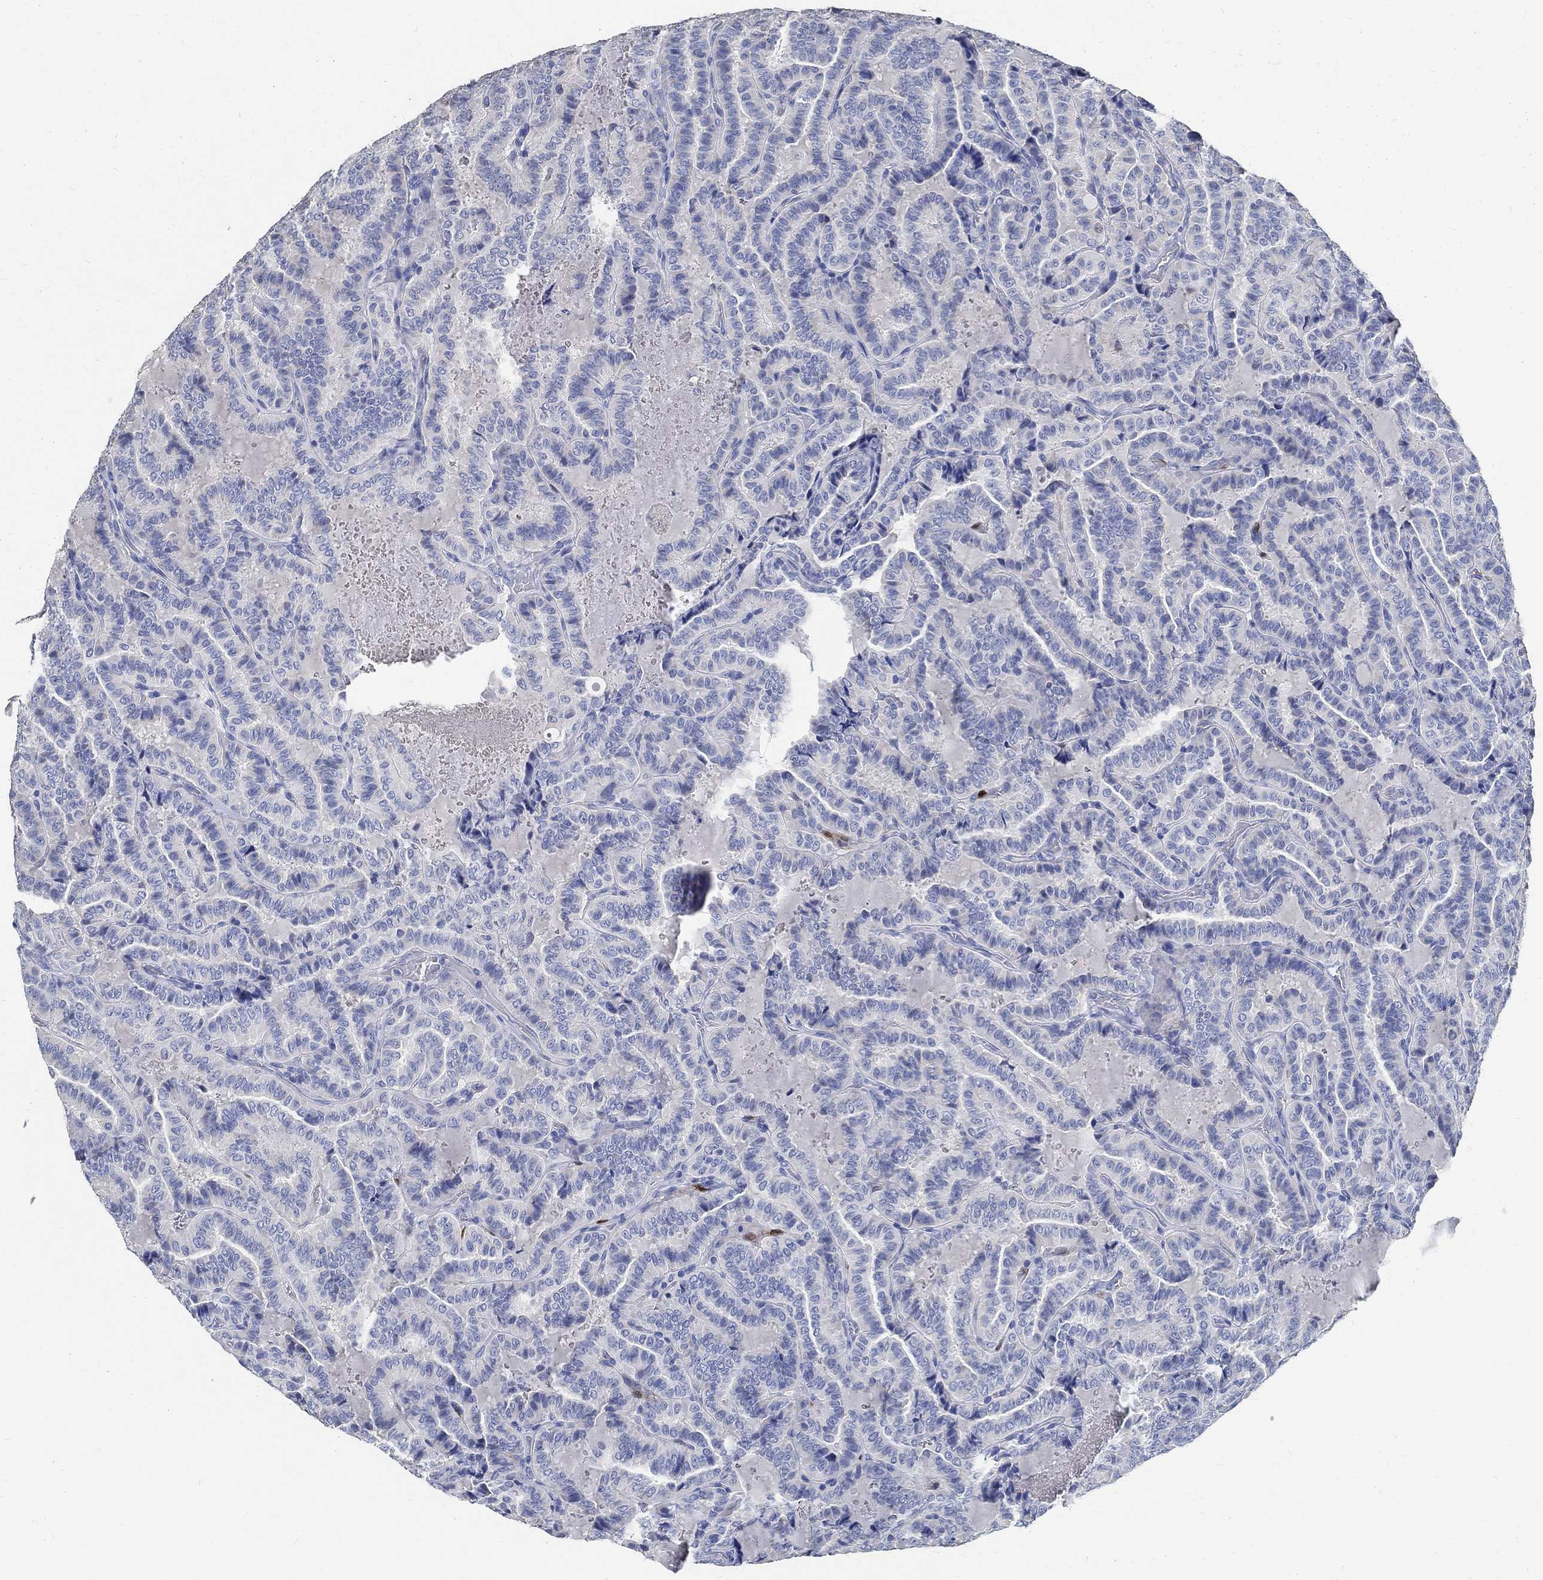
{"staining": {"intensity": "negative", "quantity": "none", "location": "none"}, "tissue": "thyroid cancer", "cell_type": "Tumor cells", "image_type": "cancer", "snomed": [{"axis": "morphology", "description": "Papillary adenocarcinoma, NOS"}, {"axis": "topography", "description": "Thyroid gland"}], "caption": "Tumor cells show no significant protein positivity in thyroid papillary adenocarcinoma.", "gene": "PRX", "patient": {"sex": "female", "age": 39}}